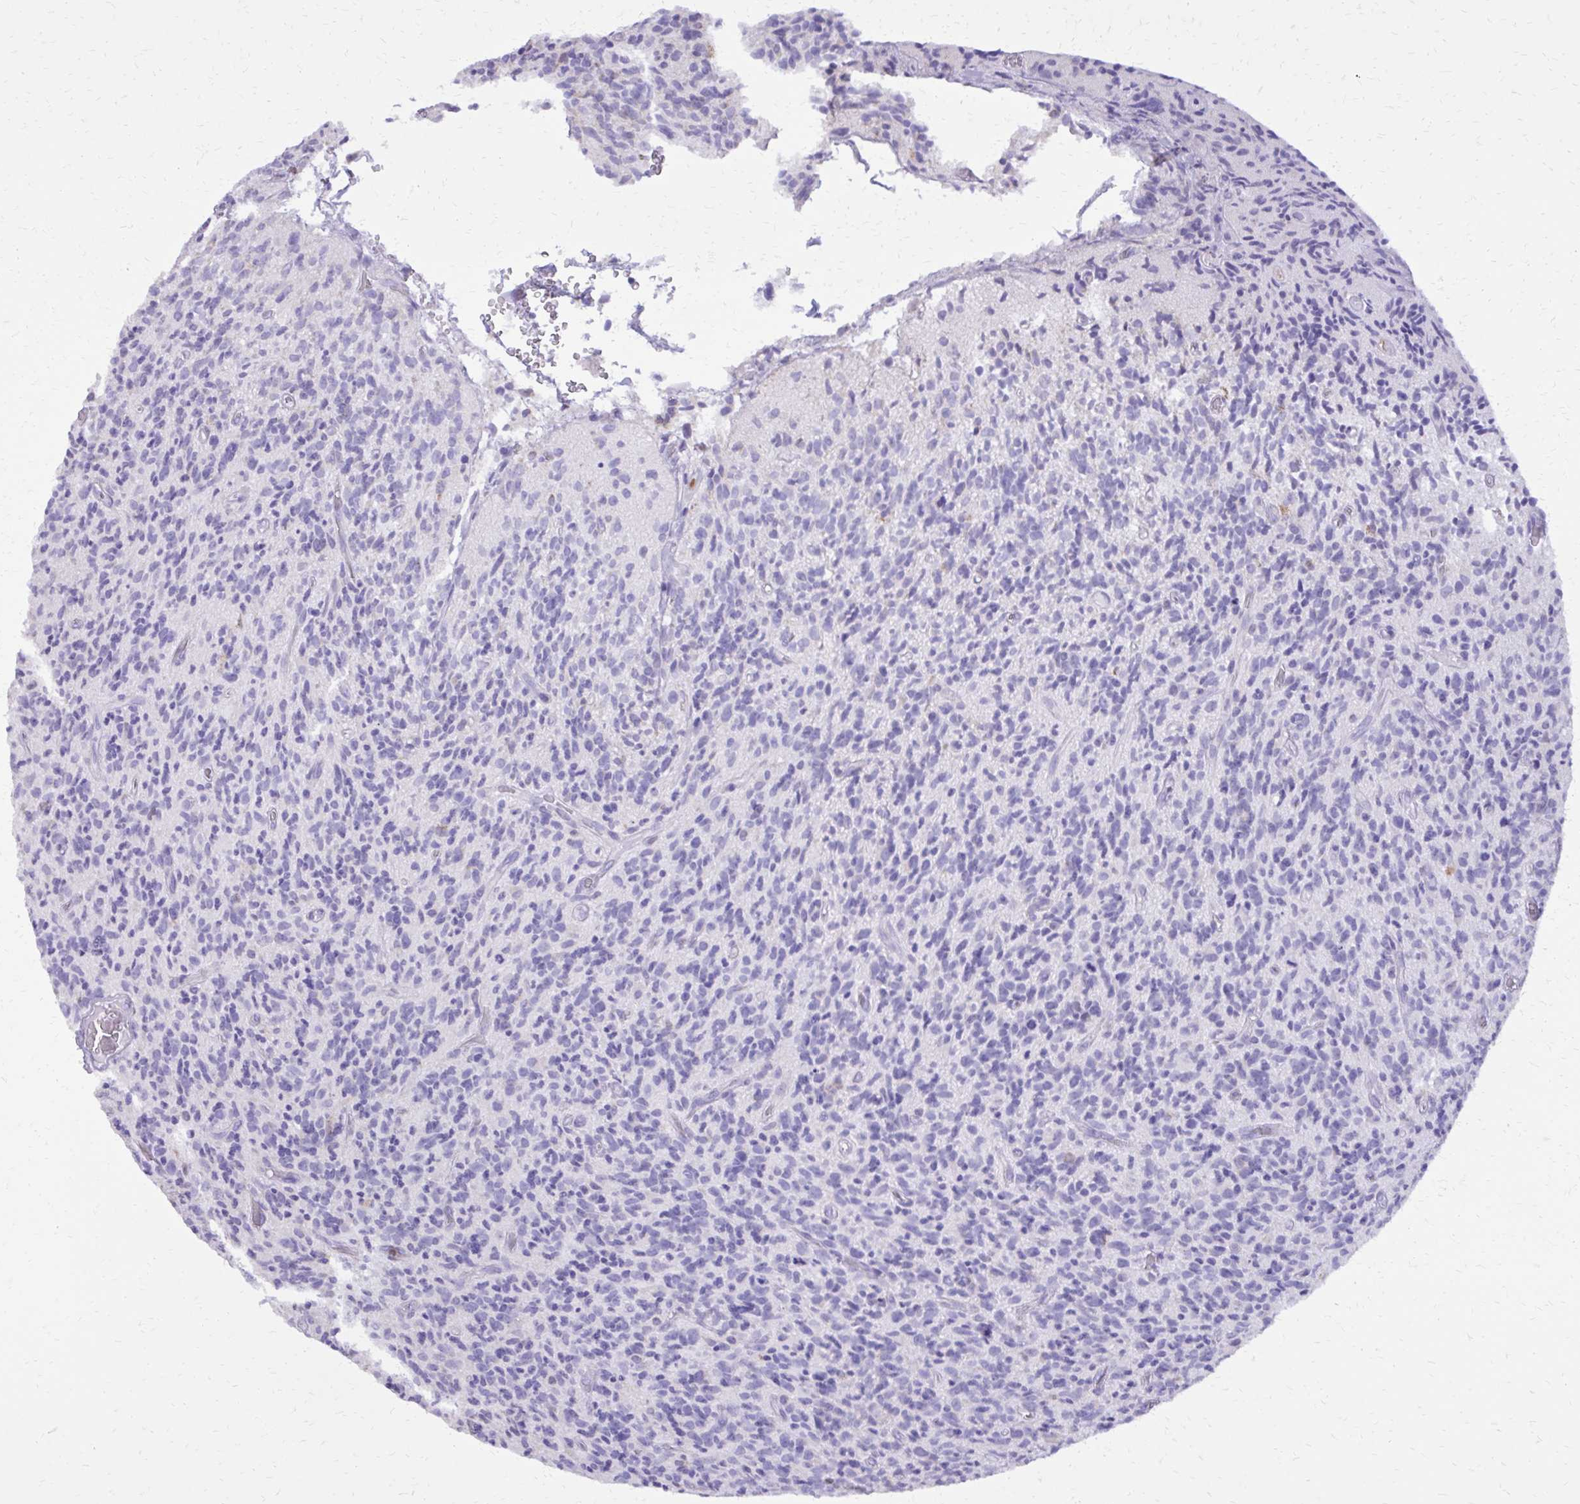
{"staining": {"intensity": "negative", "quantity": "none", "location": "none"}, "tissue": "glioma", "cell_type": "Tumor cells", "image_type": "cancer", "snomed": [{"axis": "morphology", "description": "Glioma, malignant, High grade"}, {"axis": "topography", "description": "Brain"}], "caption": "Human glioma stained for a protein using immunohistochemistry demonstrates no expression in tumor cells.", "gene": "CAT", "patient": {"sex": "male", "age": 76}}